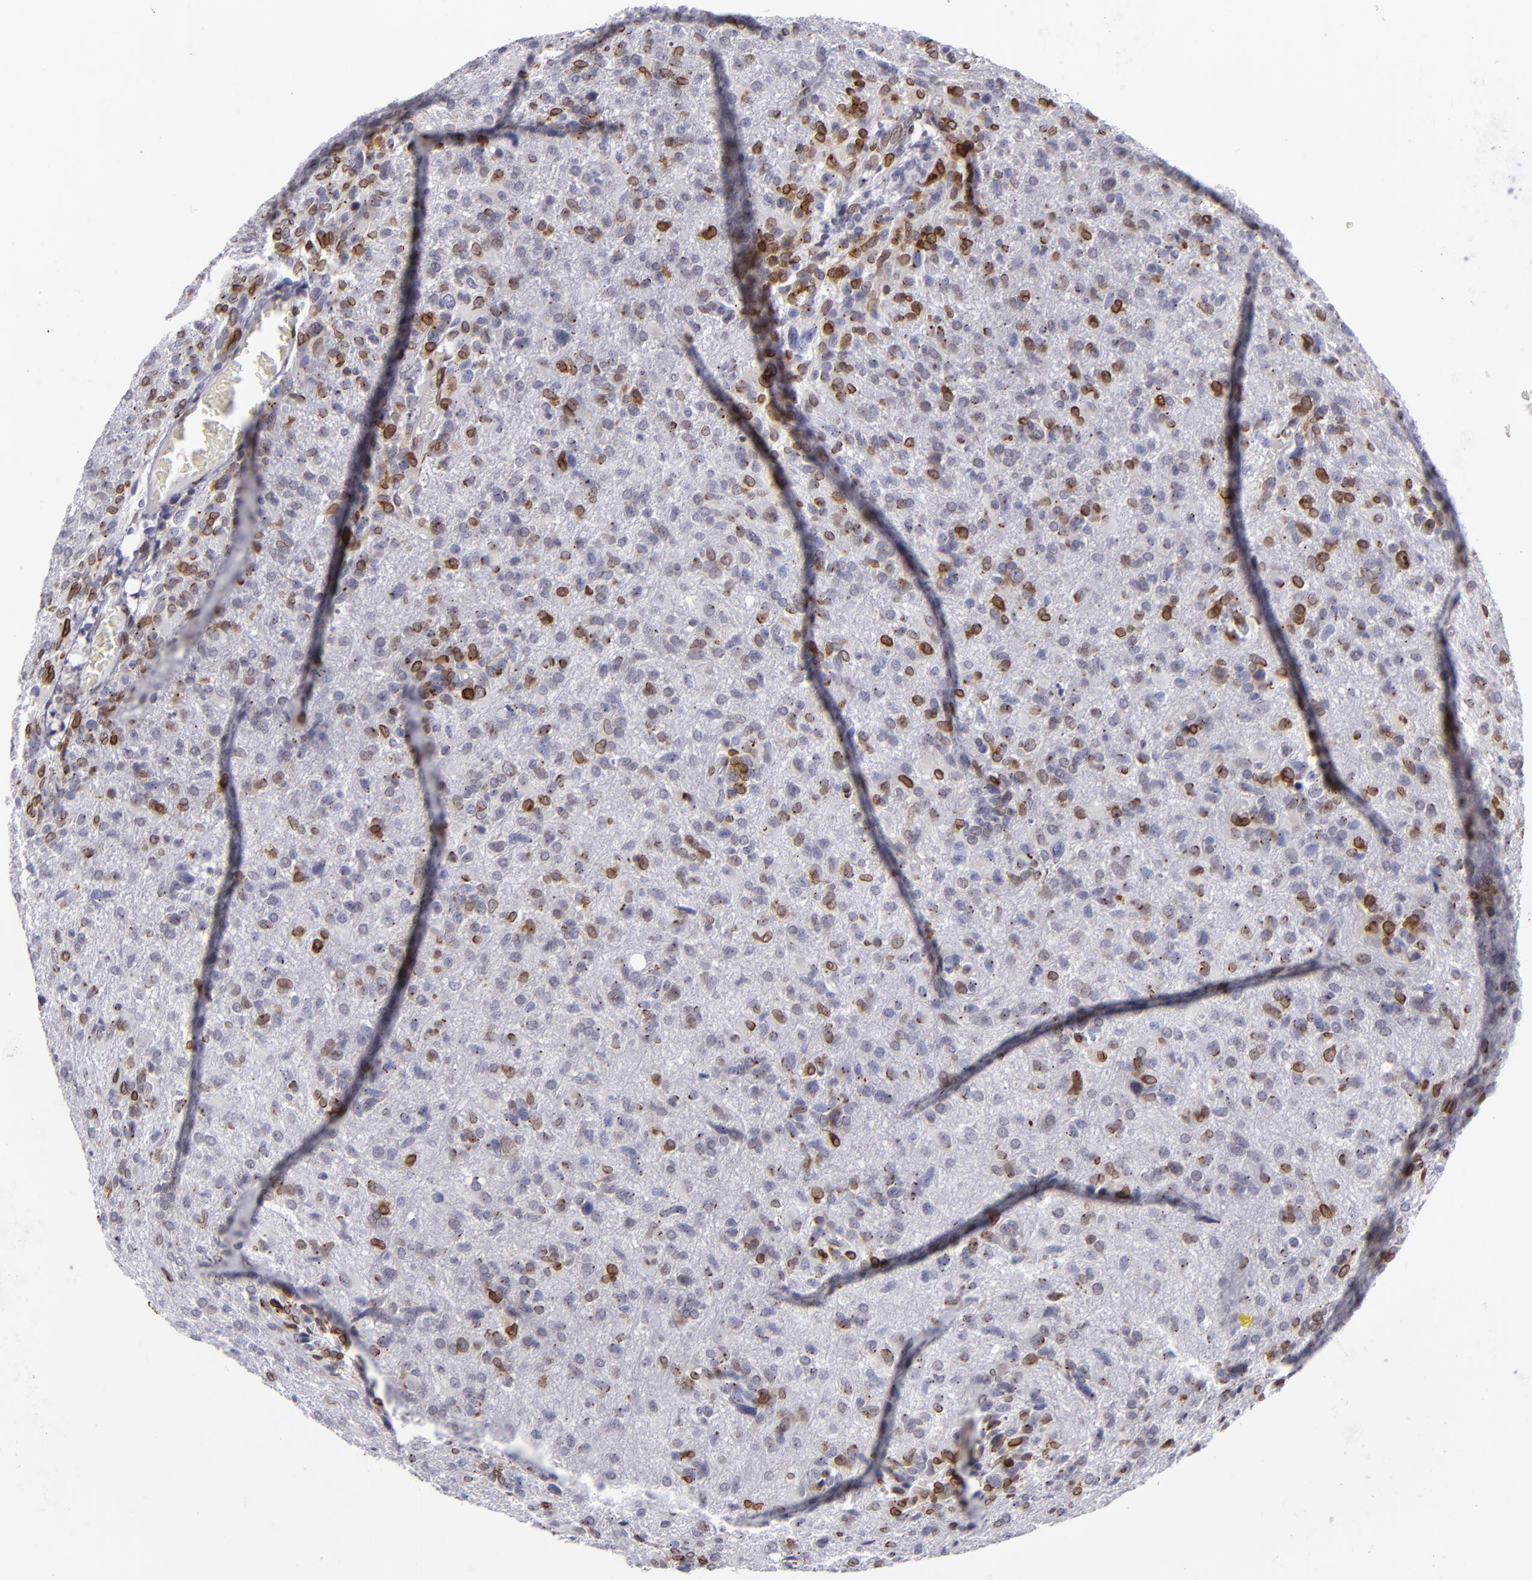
{"staining": {"intensity": "moderate", "quantity": "25%-75%", "location": "nuclear"}, "tissue": "glioma", "cell_type": "Tumor cells", "image_type": "cancer", "snomed": [{"axis": "morphology", "description": "Glioma, malignant, High grade"}, {"axis": "topography", "description": "Brain"}], "caption": "A high-resolution micrograph shows immunohistochemistry (IHC) staining of glioma, which demonstrates moderate nuclear expression in about 25%-75% of tumor cells.", "gene": "EMD", "patient": {"sex": "male", "age": 68}}